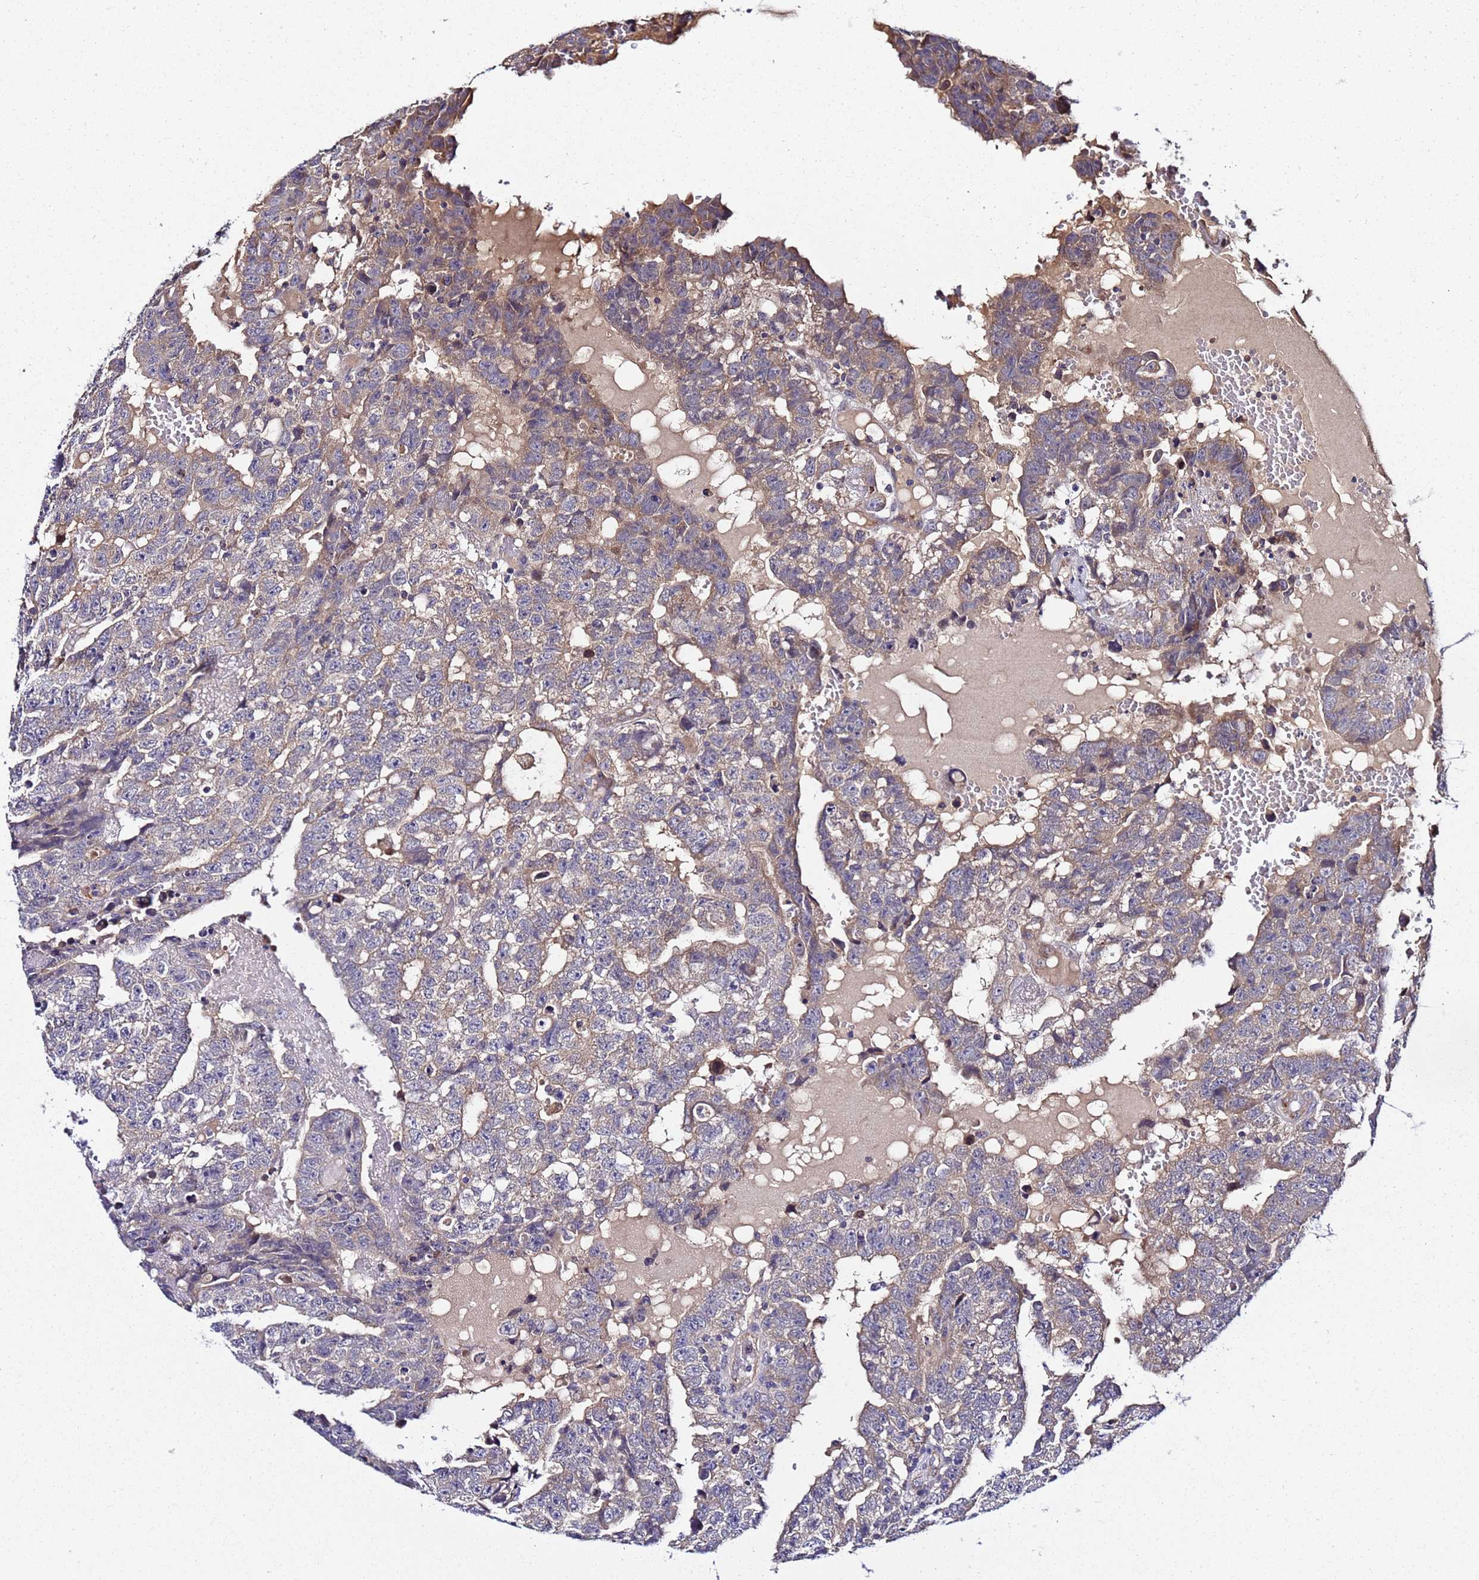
{"staining": {"intensity": "moderate", "quantity": "<25%", "location": "cytoplasmic/membranous"}, "tissue": "testis cancer", "cell_type": "Tumor cells", "image_type": "cancer", "snomed": [{"axis": "morphology", "description": "Carcinoma, Embryonal, NOS"}, {"axis": "topography", "description": "Testis"}], "caption": "Protein staining exhibits moderate cytoplasmic/membranous staining in about <25% of tumor cells in testis embryonal carcinoma. The staining is performed using DAB (3,3'-diaminobenzidine) brown chromogen to label protein expression. The nuclei are counter-stained blue using hematoxylin.", "gene": "PLXDC2", "patient": {"sex": "male", "age": 25}}